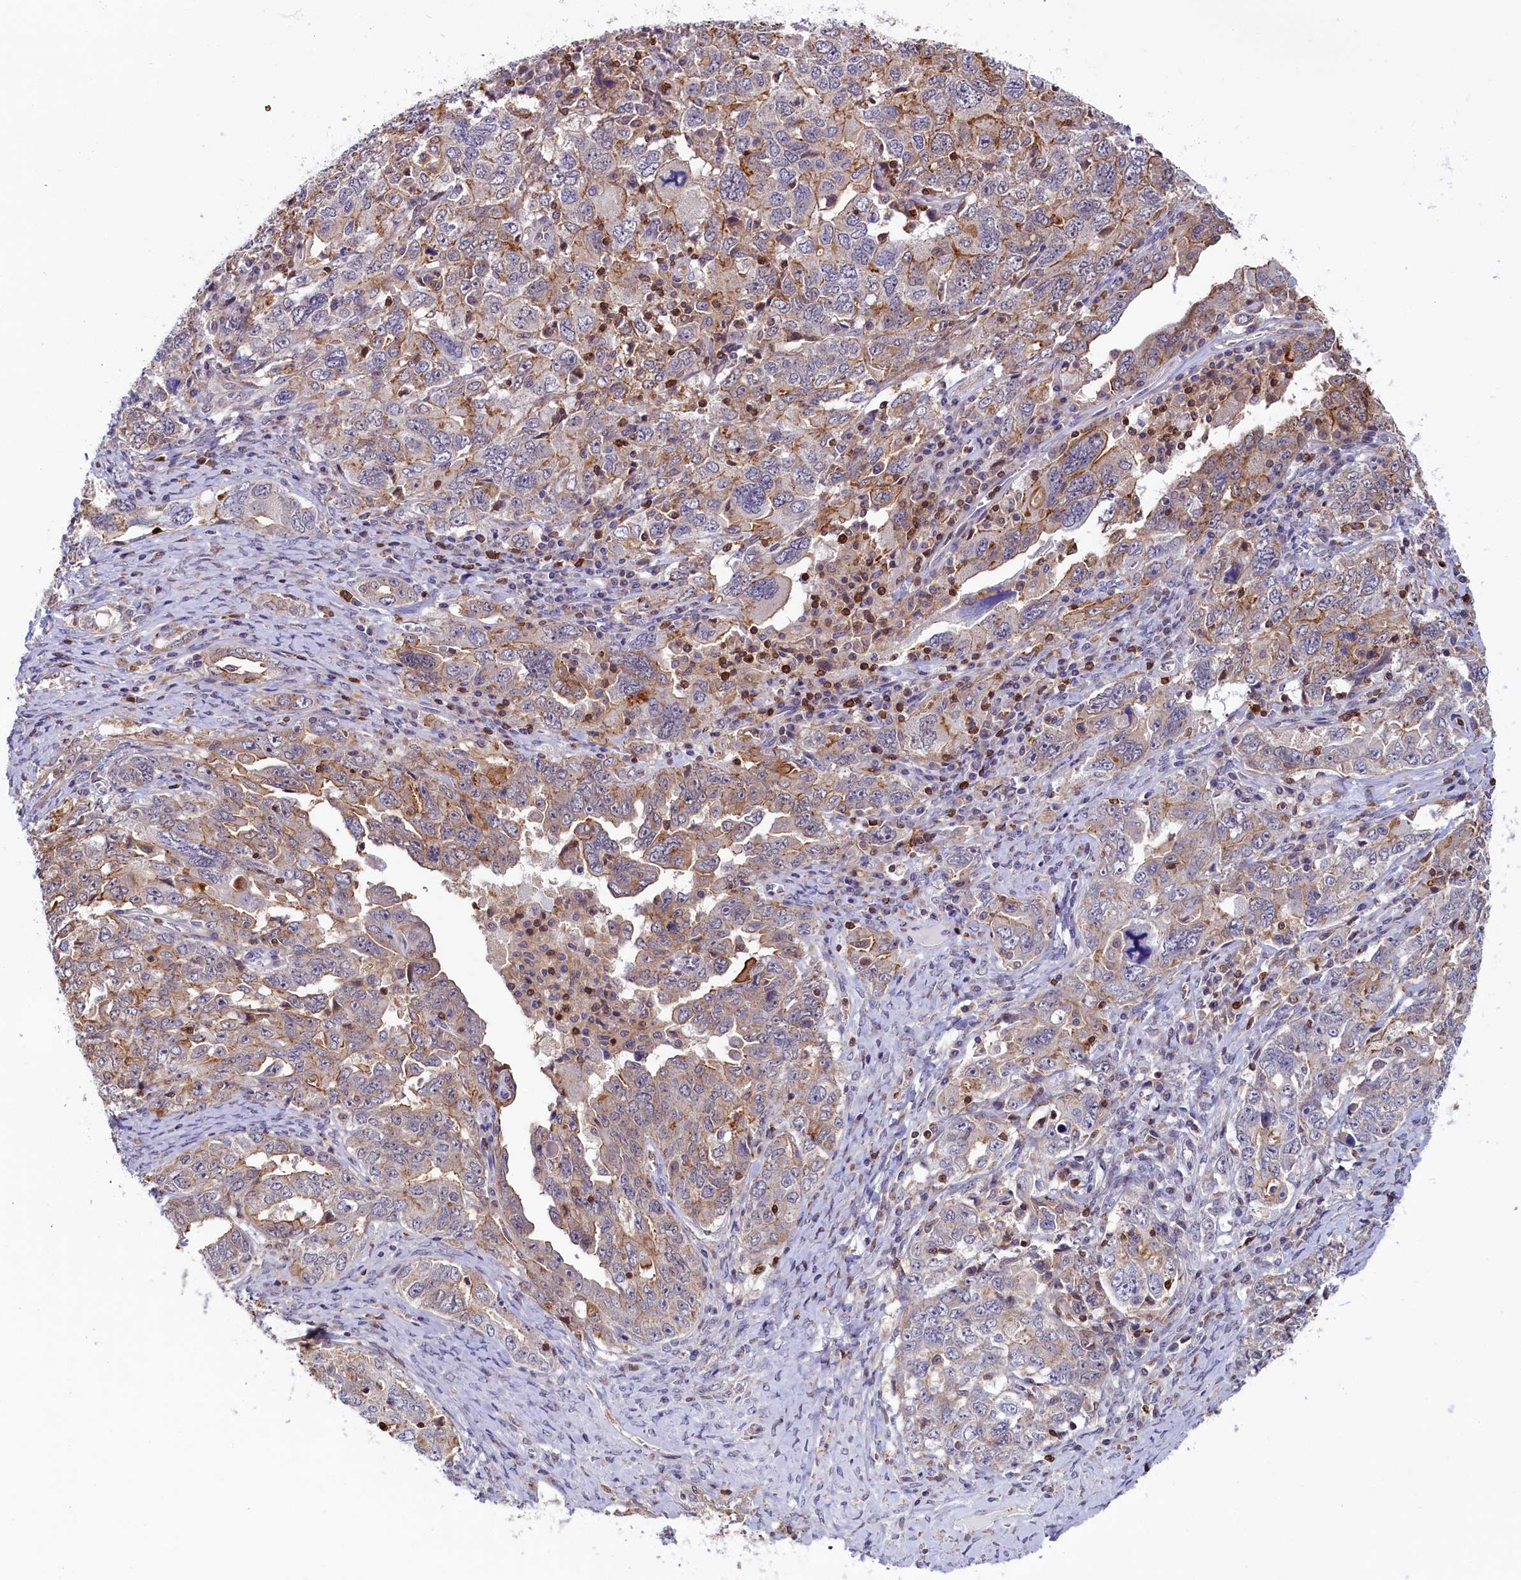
{"staining": {"intensity": "moderate", "quantity": "25%-75%", "location": "cytoplasmic/membranous"}, "tissue": "ovarian cancer", "cell_type": "Tumor cells", "image_type": "cancer", "snomed": [{"axis": "morphology", "description": "Carcinoma, endometroid"}, {"axis": "topography", "description": "Ovary"}], "caption": "Immunohistochemistry (IHC) histopathology image of human ovarian cancer (endometroid carcinoma) stained for a protein (brown), which displays medium levels of moderate cytoplasmic/membranous staining in about 25%-75% of tumor cells.", "gene": "CIAPIN1", "patient": {"sex": "female", "age": 62}}